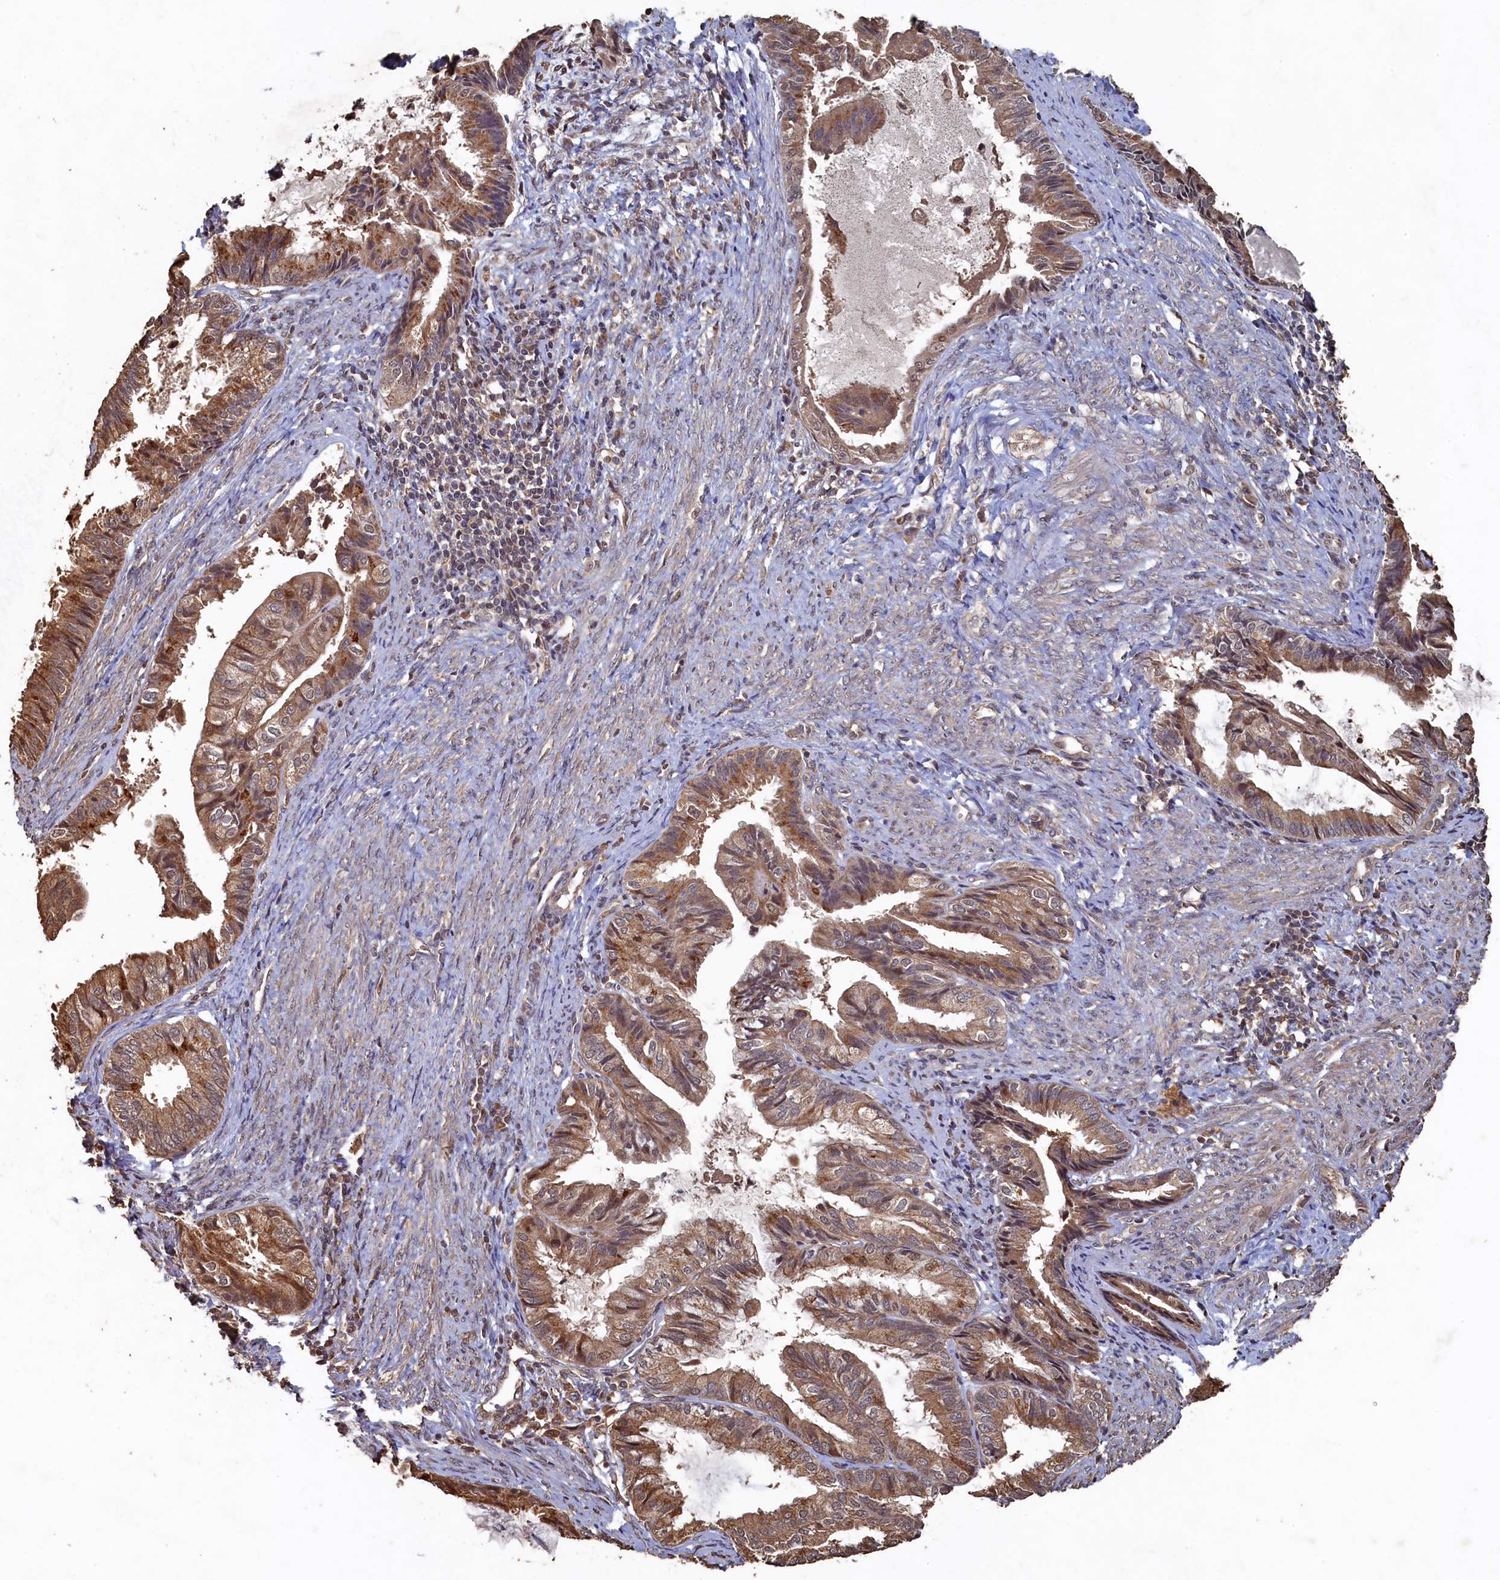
{"staining": {"intensity": "moderate", "quantity": "25%-75%", "location": "cytoplasmic/membranous"}, "tissue": "endometrial cancer", "cell_type": "Tumor cells", "image_type": "cancer", "snomed": [{"axis": "morphology", "description": "Adenocarcinoma, NOS"}, {"axis": "topography", "description": "Endometrium"}], "caption": "Adenocarcinoma (endometrial) stained with a protein marker reveals moderate staining in tumor cells.", "gene": "PIGN", "patient": {"sex": "female", "age": 86}}